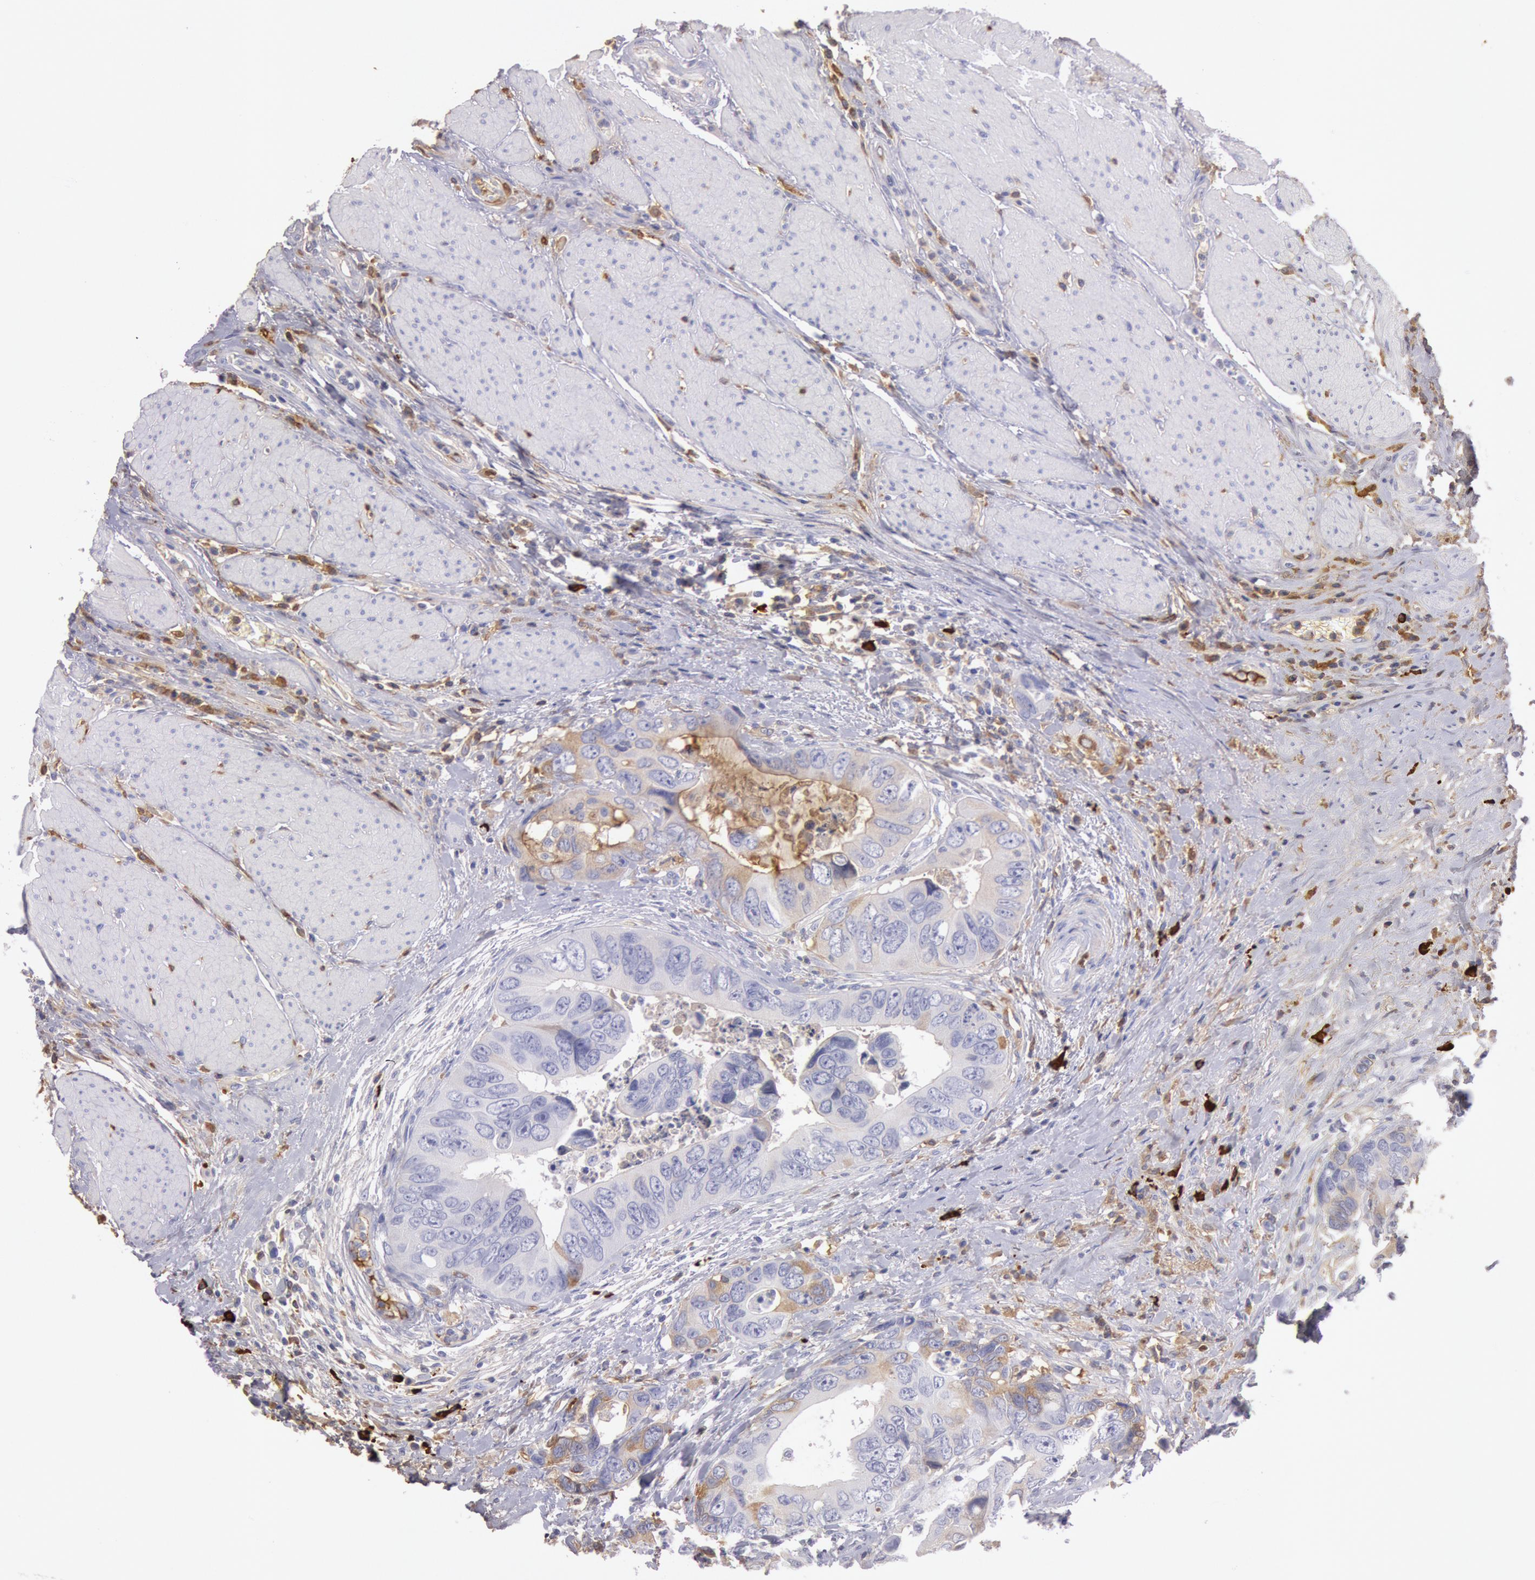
{"staining": {"intensity": "weak", "quantity": "<25%", "location": "cytoplasmic/membranous"}, "tissue": "colorectal cancer", "cell_type": "Tumor cells", "image_type": "cancer", "snomed": [{"axis": "morphology", "description": "Adenocarcinoma, NOS"}, {"axis": "topography", "description": "Rectum"}], "caption": "The image demonstrates no staining of tumor cells in adenocarcinoma (colorectal).", "gene": "IGHA1", "patient": {"sex": "female", "age": 67}}